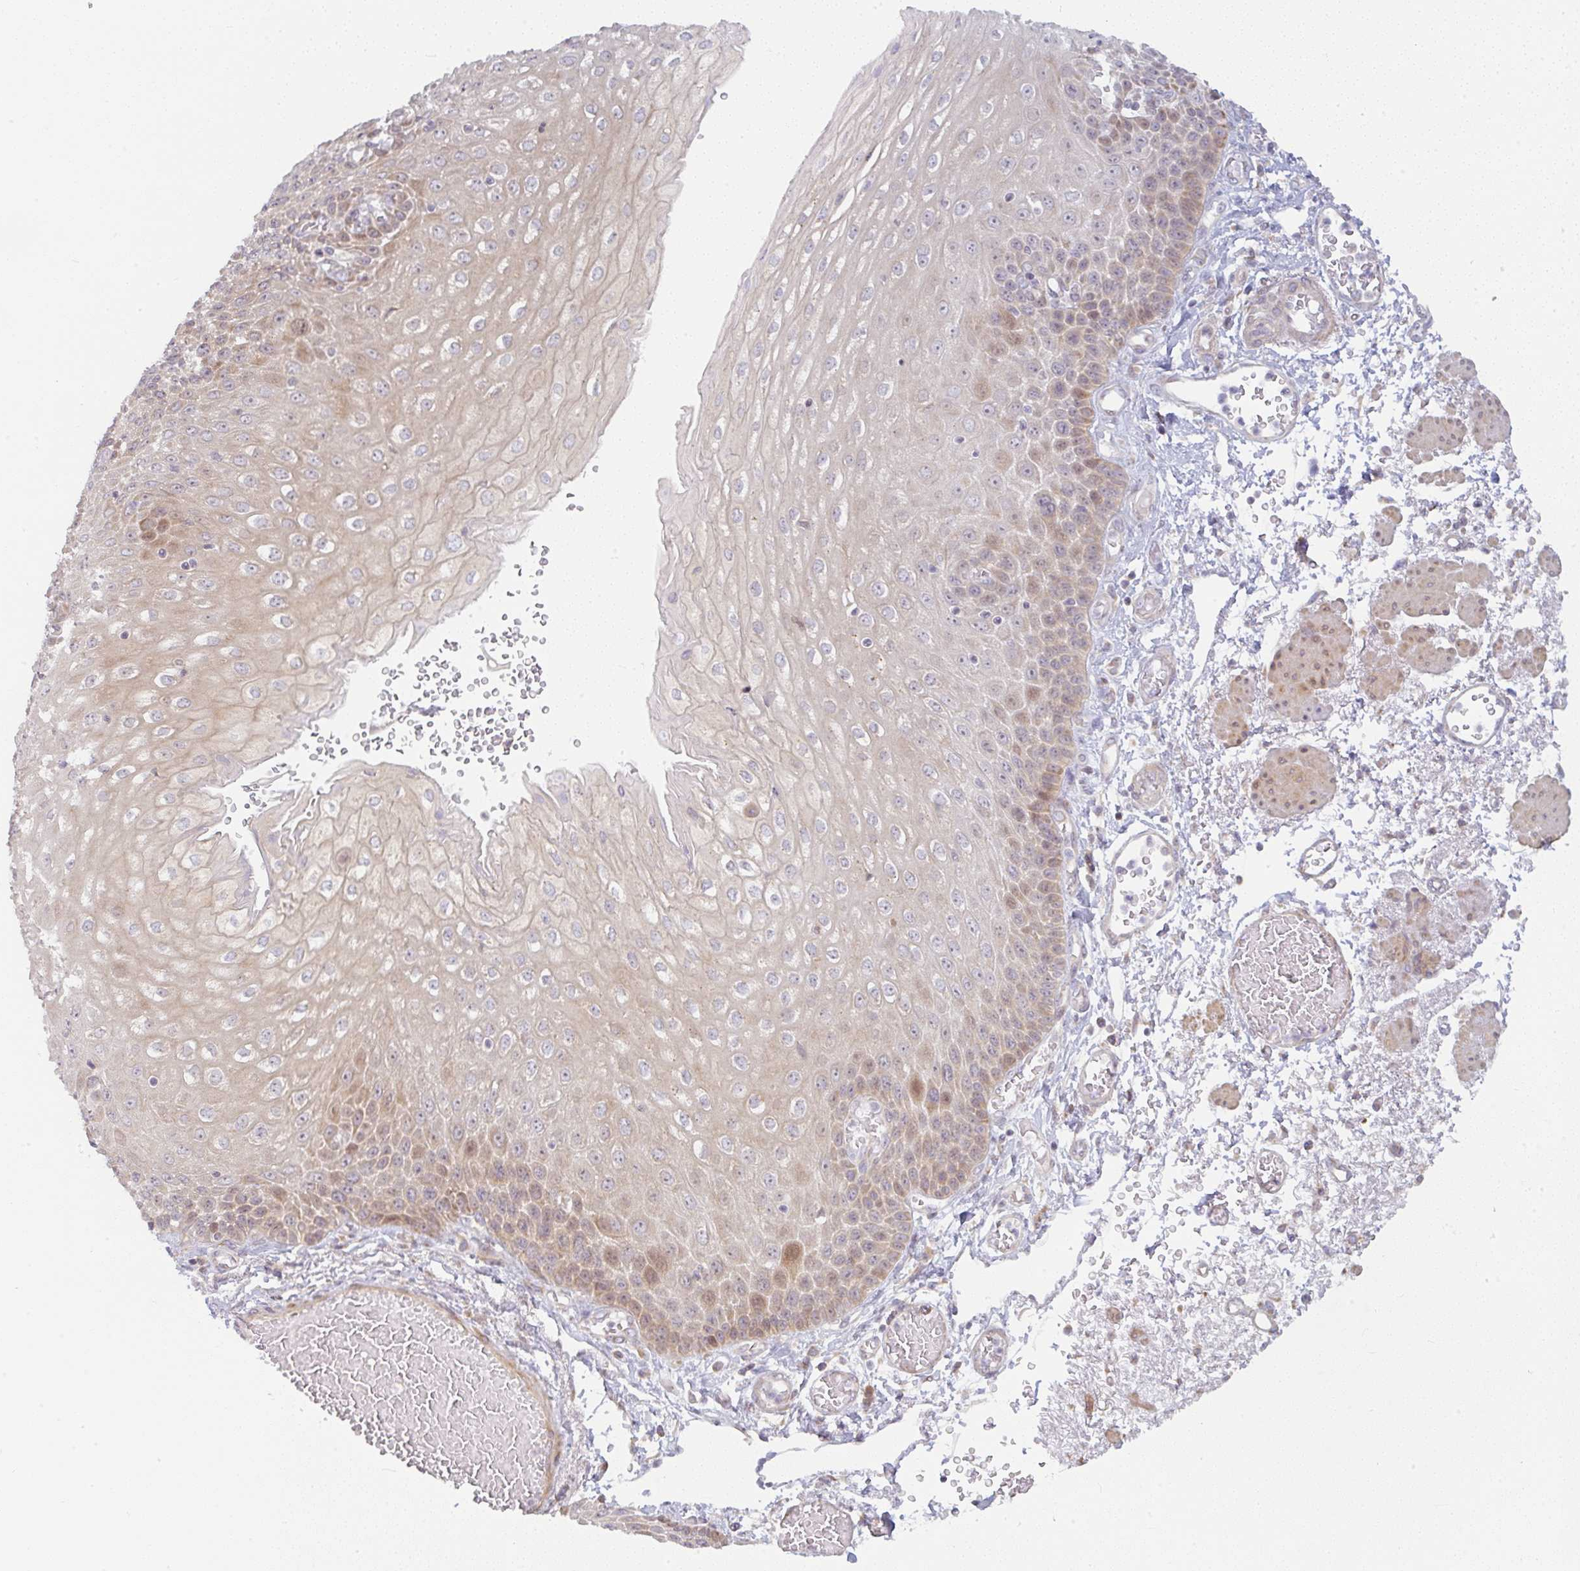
{"staining": {"intensity": "moderate", "quantity": "25%-75%", "location": "cytoplasmic/membranous,nuclear"}, "tissue": "esophagus", "cell_type": "Squamous epithelial cells", "image_type": "normal", "snomed": [{"axis": "morphology", "description": "Normal tissue, NOS"}, {"axis": "morphology", "description": "Adenocarcinoma, NOS"}, {"axis": "topography", "description": "Esophagus"}], "caption": "Immunohistochemical staining of benign human esophagus reveals medium levels of moderate cytoplasmic/membranous,nuclear positivity in about 25%-75% of squamous epithelial cells. The protein of interest is stained brown, and the nuclei are stained in blue (DAB (3,3'-diaminobenzidine) IHC with brightfield microscopy, high magnification).", "gene": "MOB1A", "patient": {"sex": "male", "age": 81}}